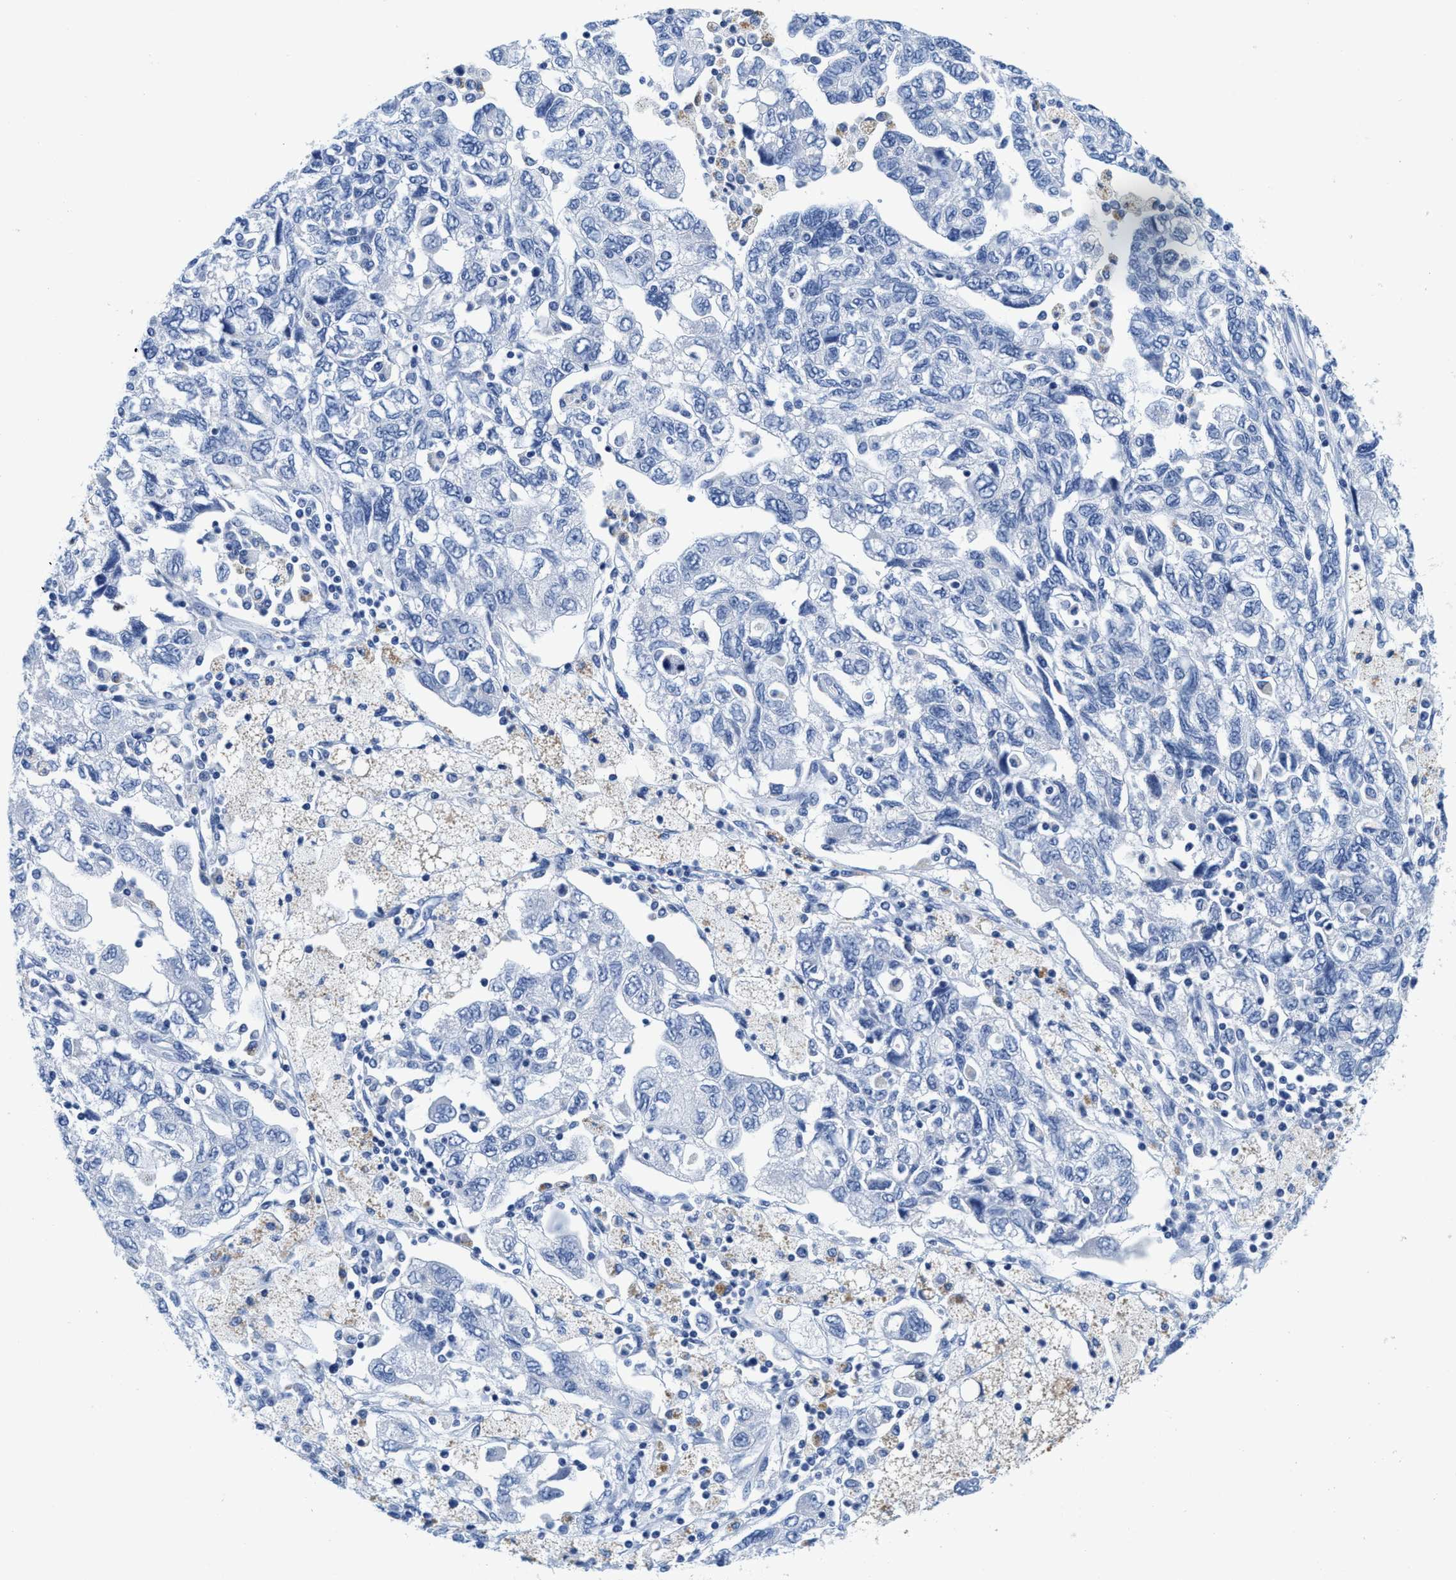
{"staining": {"intensity": "negative", "quantity": "none", "location": "none"}, "tissue": "ovarian cancer", "cell_type": "Tumor cells", "image_type": "cancer", "snomed": [{"axis": "morphology", "description": "Carcinoma, NOS"}, {"axis": "morphology", "description": "Cystadenocarcinoma, serous, NOS"}, {"axis": "topography", "description": "Ovary"}], "caption": "DAB (3,3'-diaminobenzidine) immunohistochemical staining of human carcinoma (ovarian) shows no significant staining in tumor cells. (Stains: DAB (3,3'-diaminobenzidine) immunohistochemistry (IHC) with hematoxylin counter stain, Microscopy: brightfield microscopy at high magnification).", "gene": "TTC3", "patient": {"sex": "female", "age": 69}}